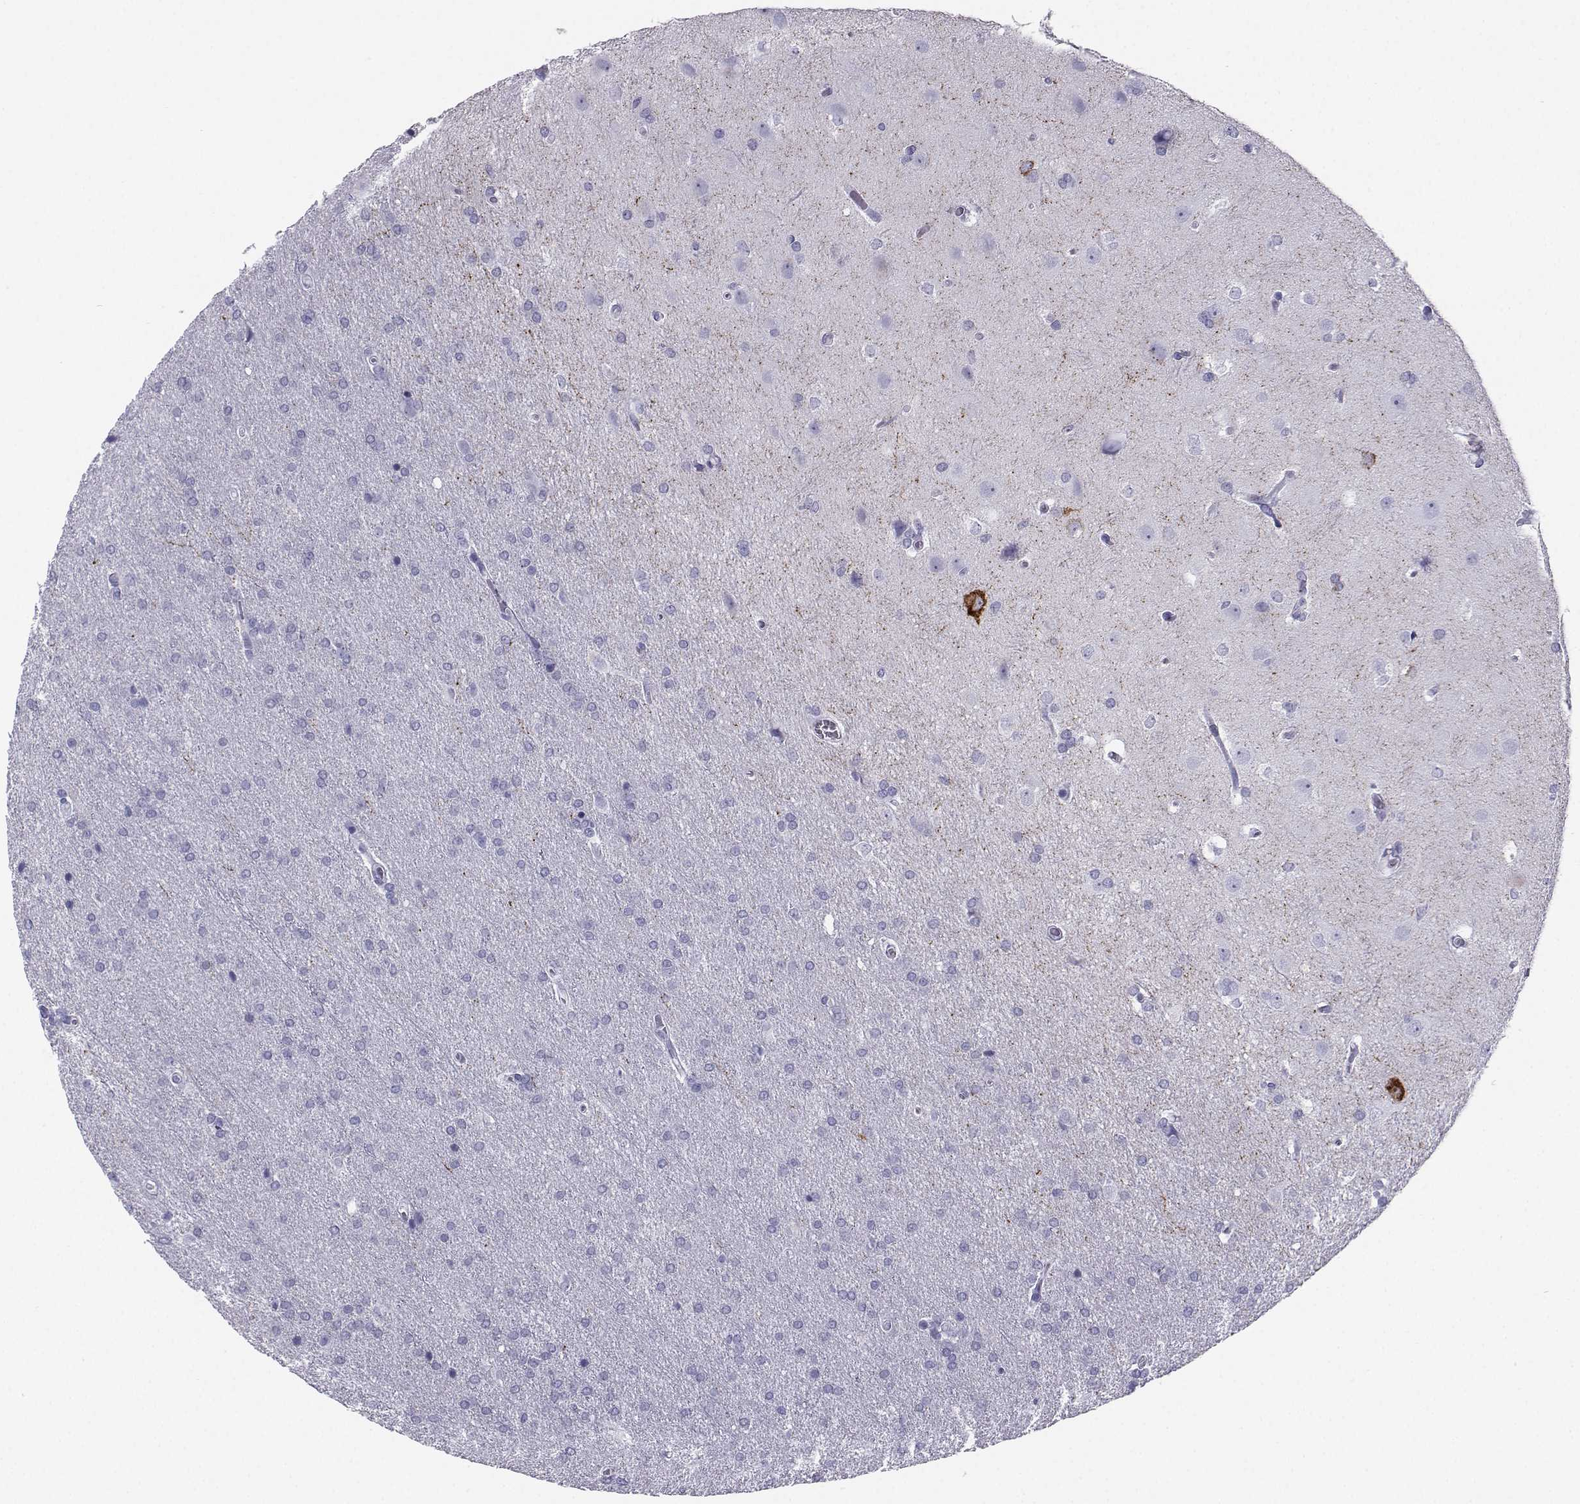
{"staining": {"intensity": "negative", "quantity": "none", "location": "none"}, "tissue": "glioma", "cell_type": "Tumor cells", "image_type": "cancer", "snomed": [{"axis": "morphology", "description": "Glioma, malignant, Low grade"}, {"axis": "topography", "description": "Brain"}], "caption": "A histopathology image of human malignant low-grade glioma is negative for staining in tumor cells.", "gene": "SST", "patient": {"sex": "female", "age": 32}}